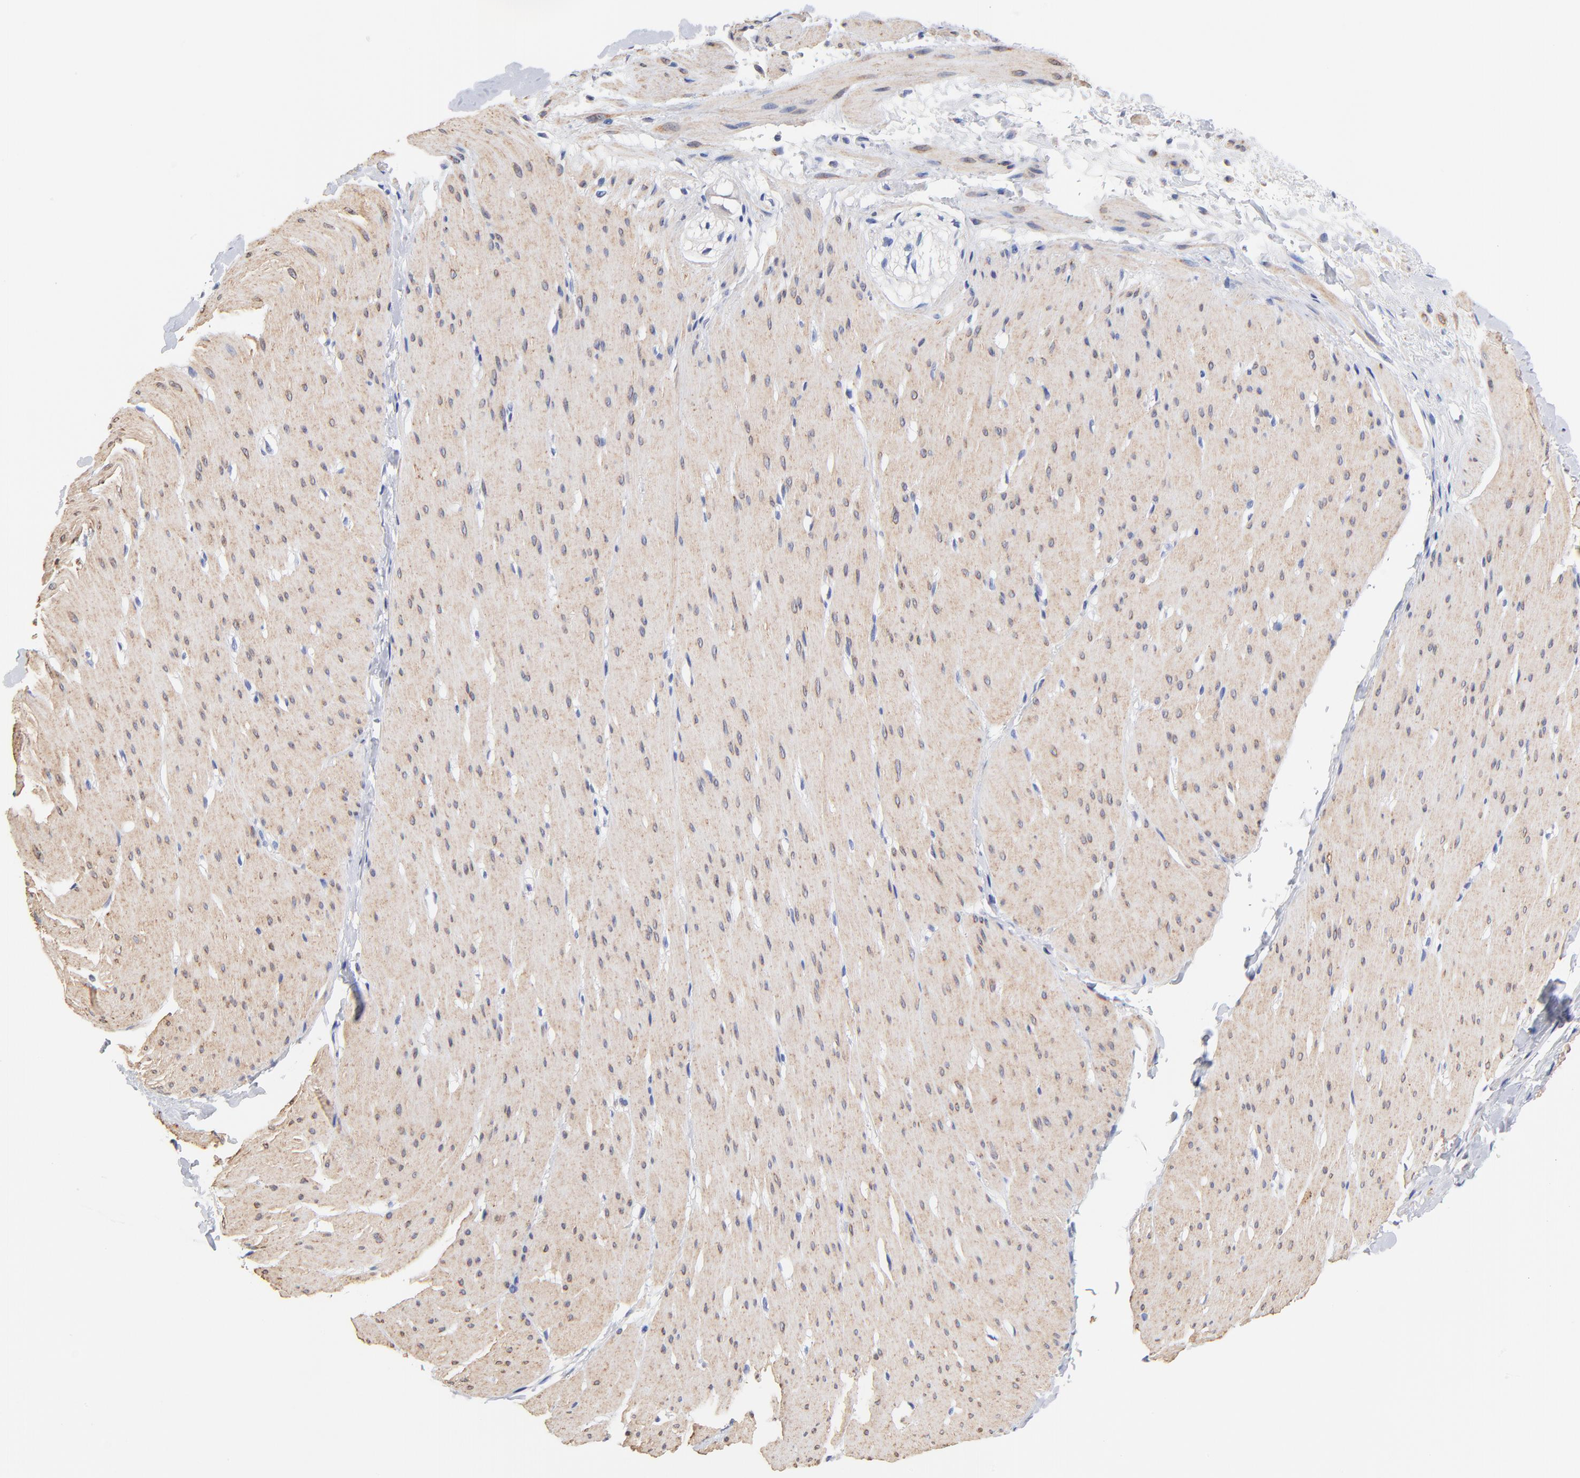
{"staining": {"intensity": "moderate", "quantity": "25%-75%", "location": "cytoplasmic/membranous"}, "tissue": "smooth muscle", "cell_type": "Smooth muscle cells", "image_type": "normal", "snomed": [{"axis": "morphology", "description": "Normal tissue, NOS"}, {"axis": "topography", "description": "Smooth muscle"}, {"axis": "topography", "description": "Colon"}], "caption": "Protein expression analysis of unremarkable smooth muscle demonstrates moderate cytoplasmic/membranous positivity in about 25%-75% of smooth muscle cells. The staining was performed using DAB, with brown indicating positive protein expression. Nuclei are stained blue with hematoxylin.", "gene": "TWNK", "patient": {"sex": "male", "age": 67}}